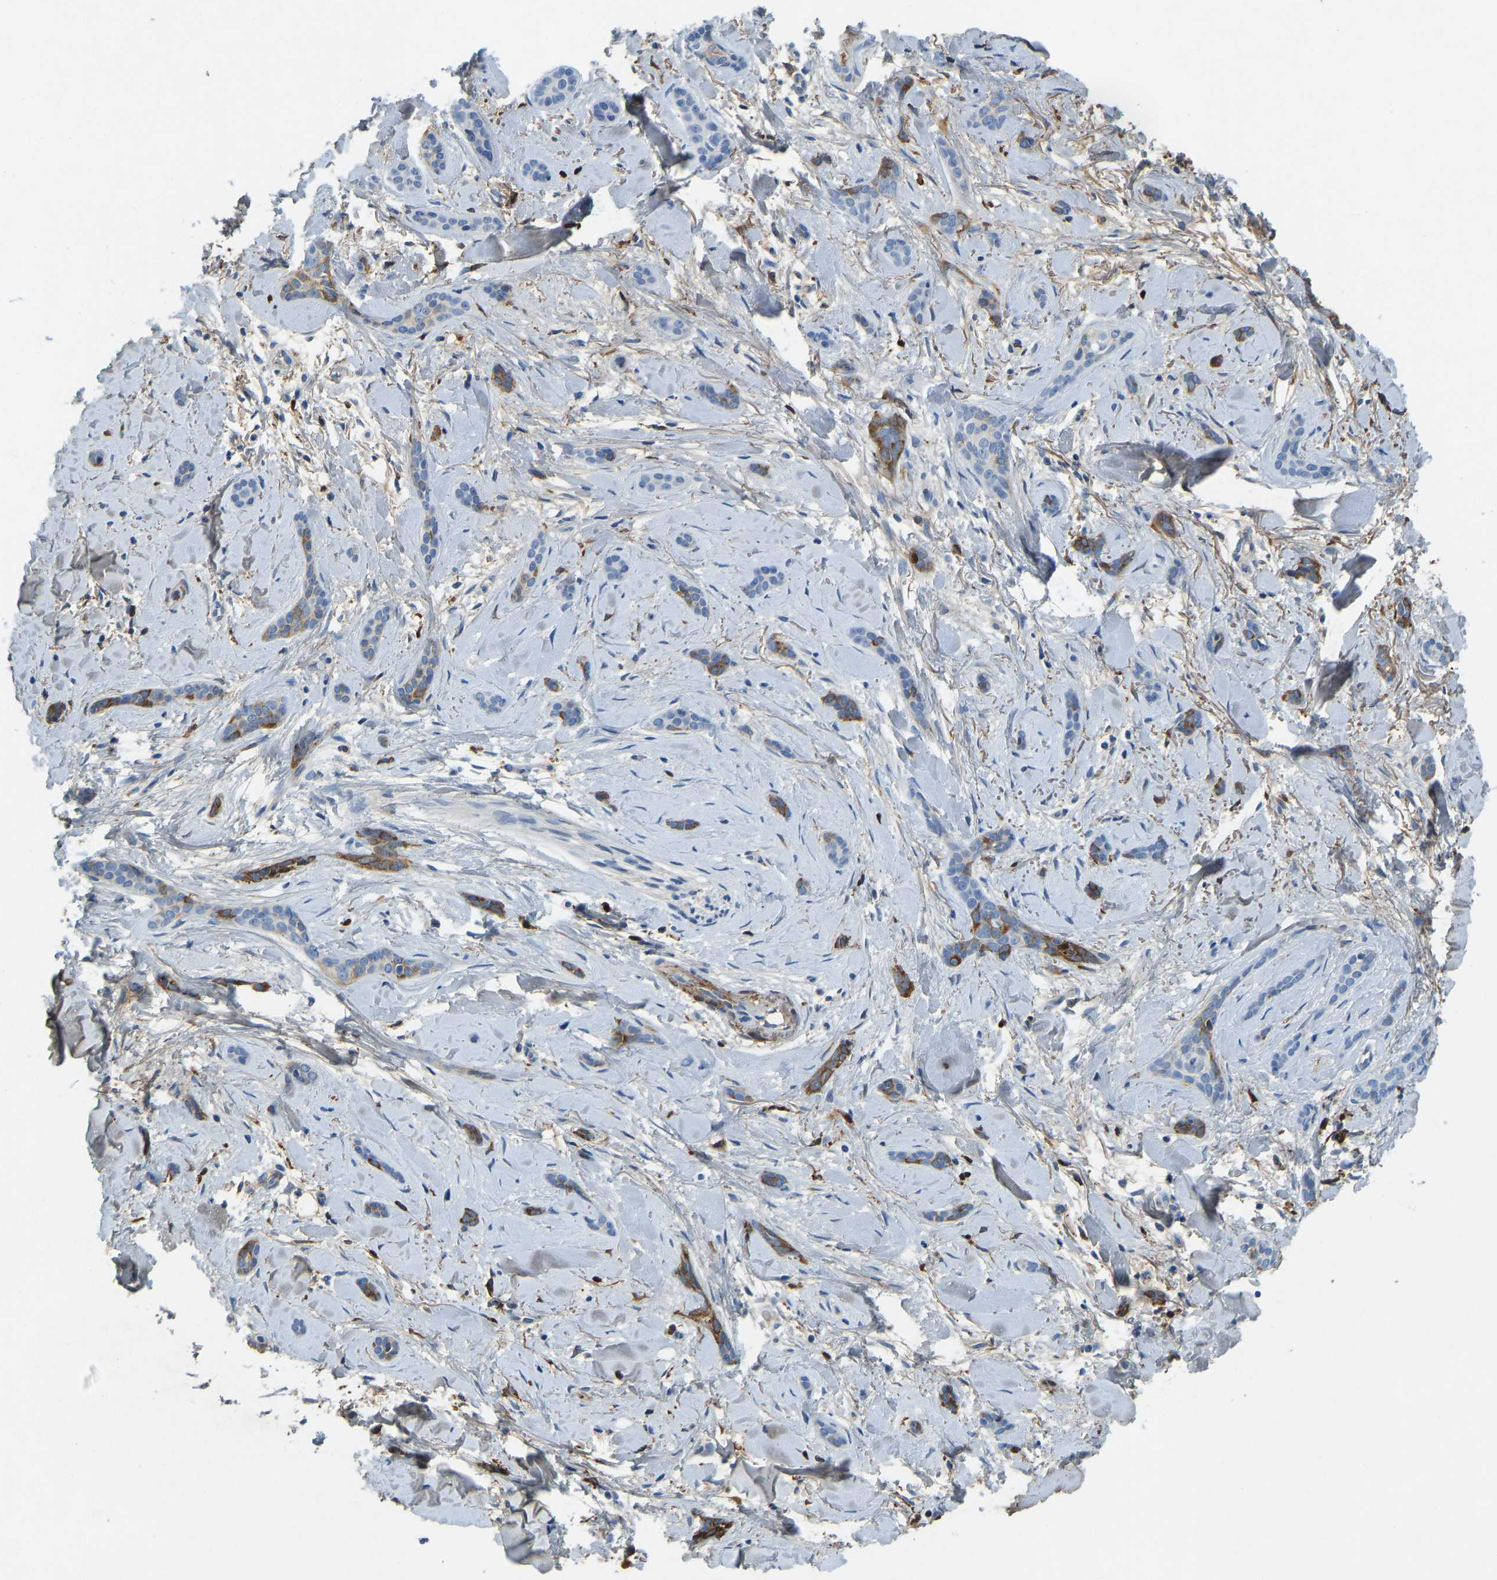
{"staining": {"intensity": "moderate", "quantity": "<25%", "location": "cytoplasmic/membranous"}, "tissue": "skin cancer", "cell_type": "Tumor cells", "image_type": "cancer", "snomed": [{"axis": "morphology", "description": "Basal cell carcinoma"}, {"axis": "morphology", "description": "Adnexal tumor, benign"}, {"axis": "topography", "description": "Skin"}], "caption": "Tumor cells exhibit low levels of moderate cytoplasmic/membranous positivity in about <25% of cells in basal cell carcinoma (skin).", "gene": "THBS4", "patient": {"sex": "female", "age": 42}}